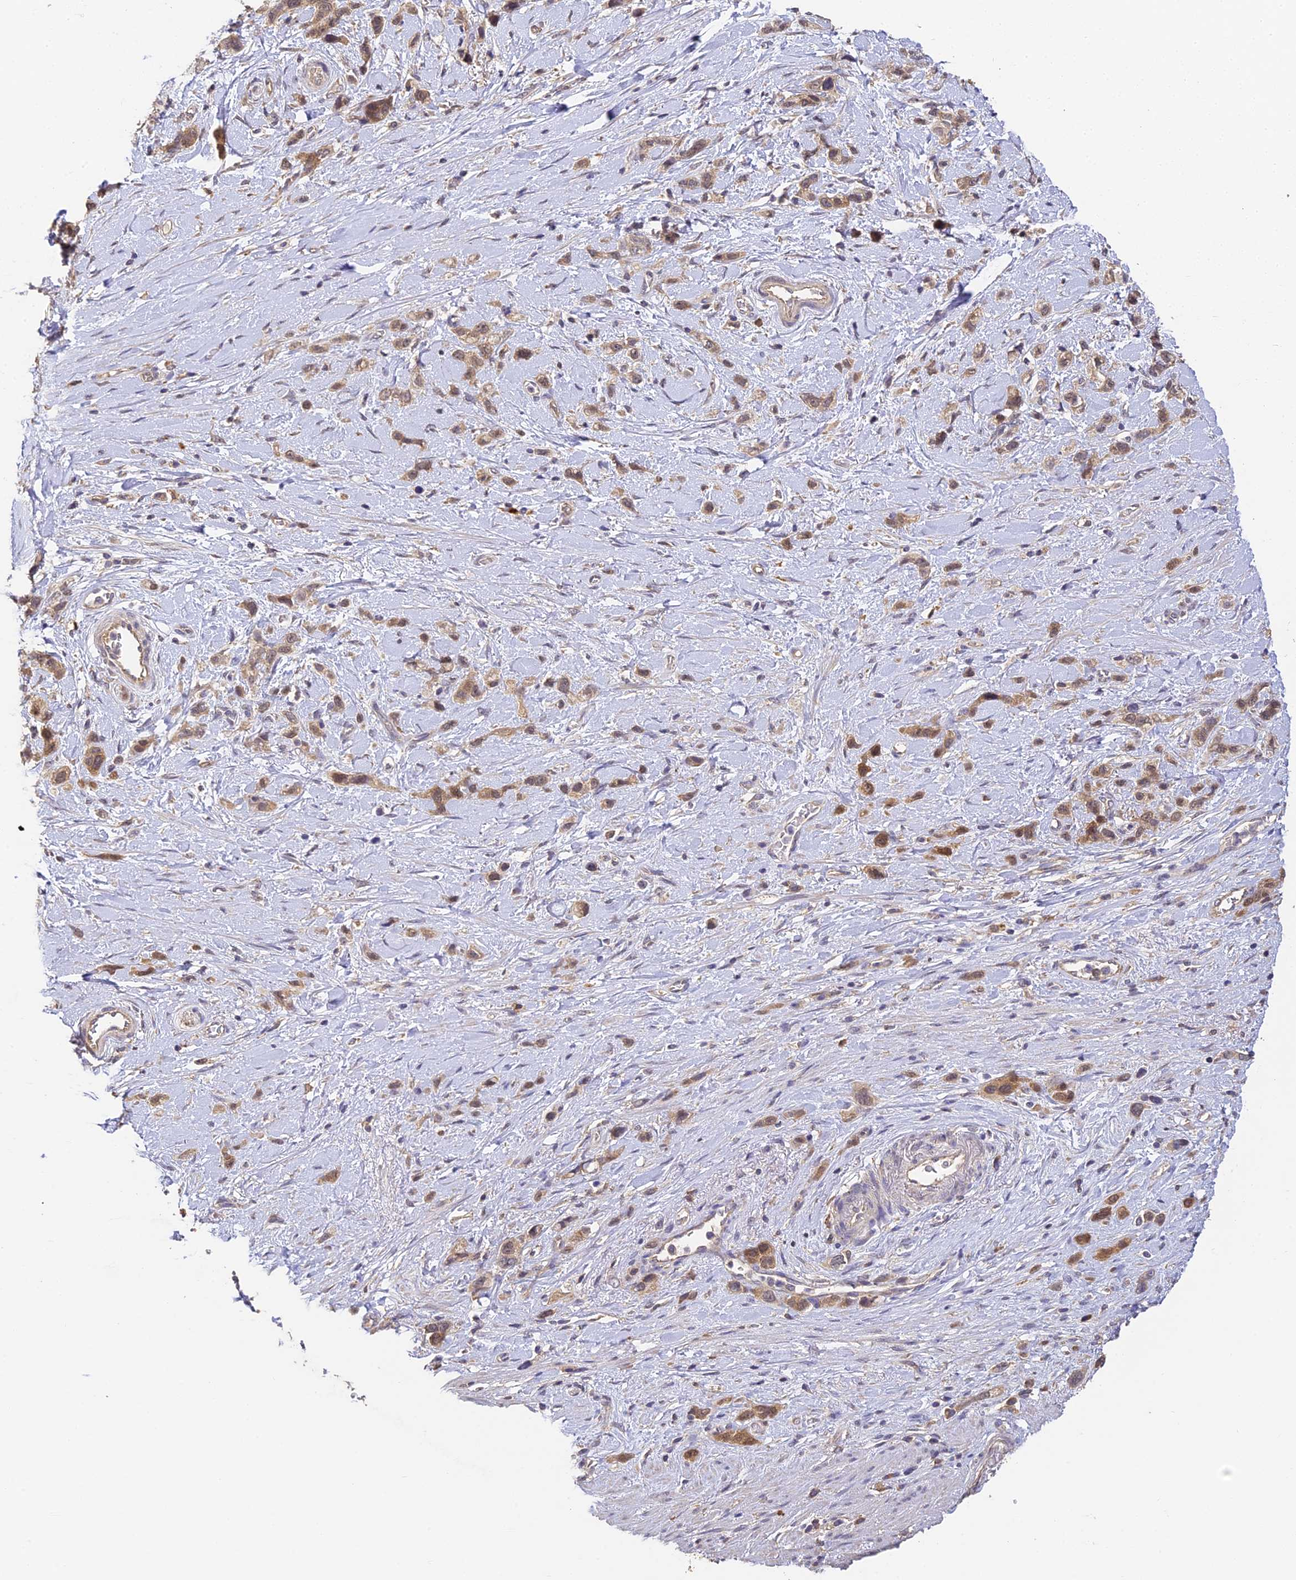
{"staining": {"intensity": "moderate", "quantity": ">75%", "location": "cytoplasmic/membranous"}, "tissue": "stomach cancer", "cell_type": "Tumor cells", "image_type": "cancer", "snomed": [{"axis": "morphology", "description": "Adenocarcinoma, NOS"}, {"axis": "morphology", "description": "Adenocarcinoma, High grade"}, {"axis": "topography", "description": "Stomach, upper"}, {"axis": "topography", "description": "Stomach, lower"}], "caption": "Human stomach cancer (adenocarcinoma) stained for a protein (brown) shows moderate cytoplasmic/membranous positive expression in about >75% of tumor cells.", "gene": "YAE1", "patient": {"sex": "female", "age": 65}}